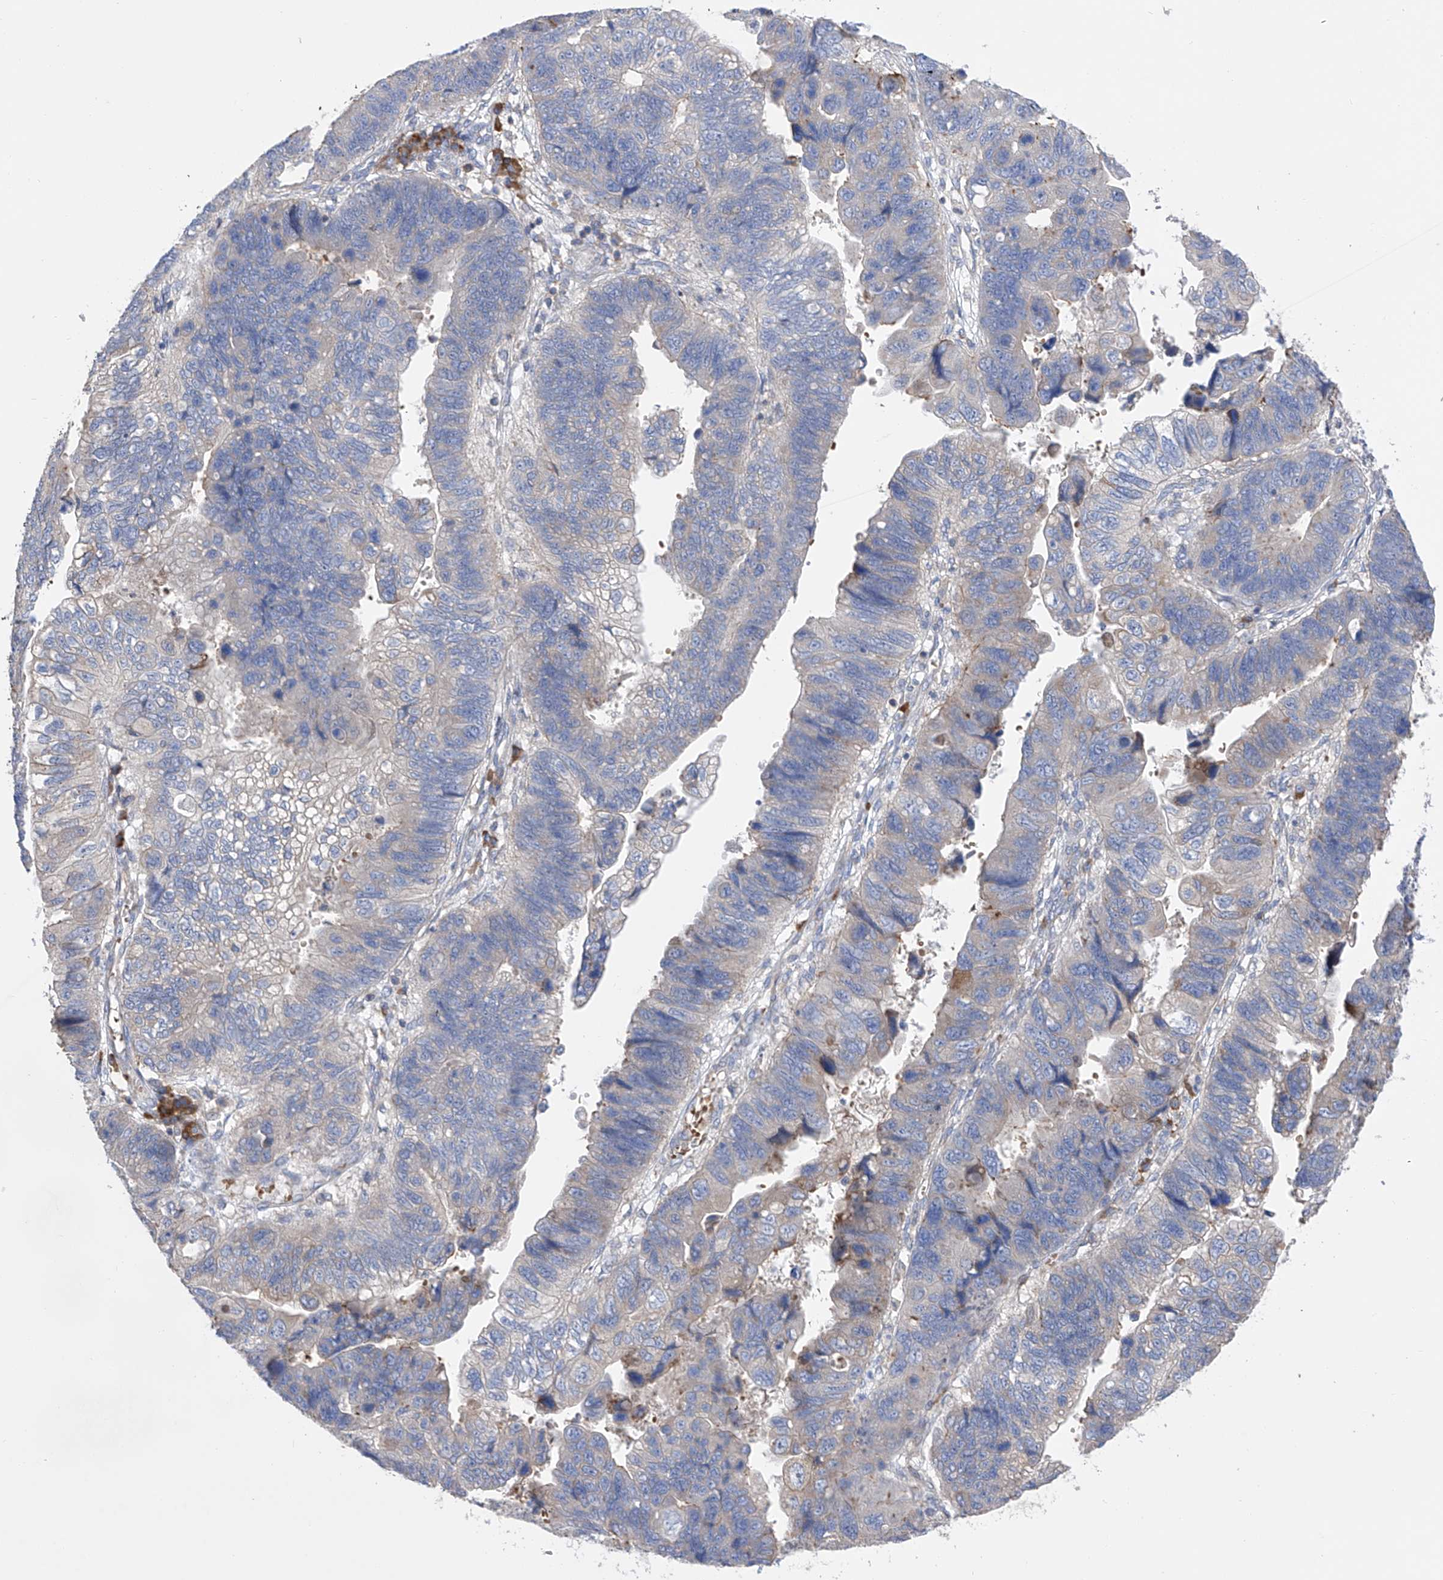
{"staining": {"intensity": "weak", "quantity": "<25%", "location": "cytoplasmic/membranous"}, "tissue": "stomach cancer", "cell_type": "Tumor cells", "image_type": "cancer", "snomed": [{"axis": "morphology", "description": "Adenocarcinoma, NOS"}, {"axis": "topography", "description": "Stomach"}], "caption": "Stomach cancer (adenocarcinoma) stained for a protein using immunohistochemistry (IHC) displays no positivity tumor cells.", "gene": "NFATC4", "patient": {"sex": "male", "age": 59}}